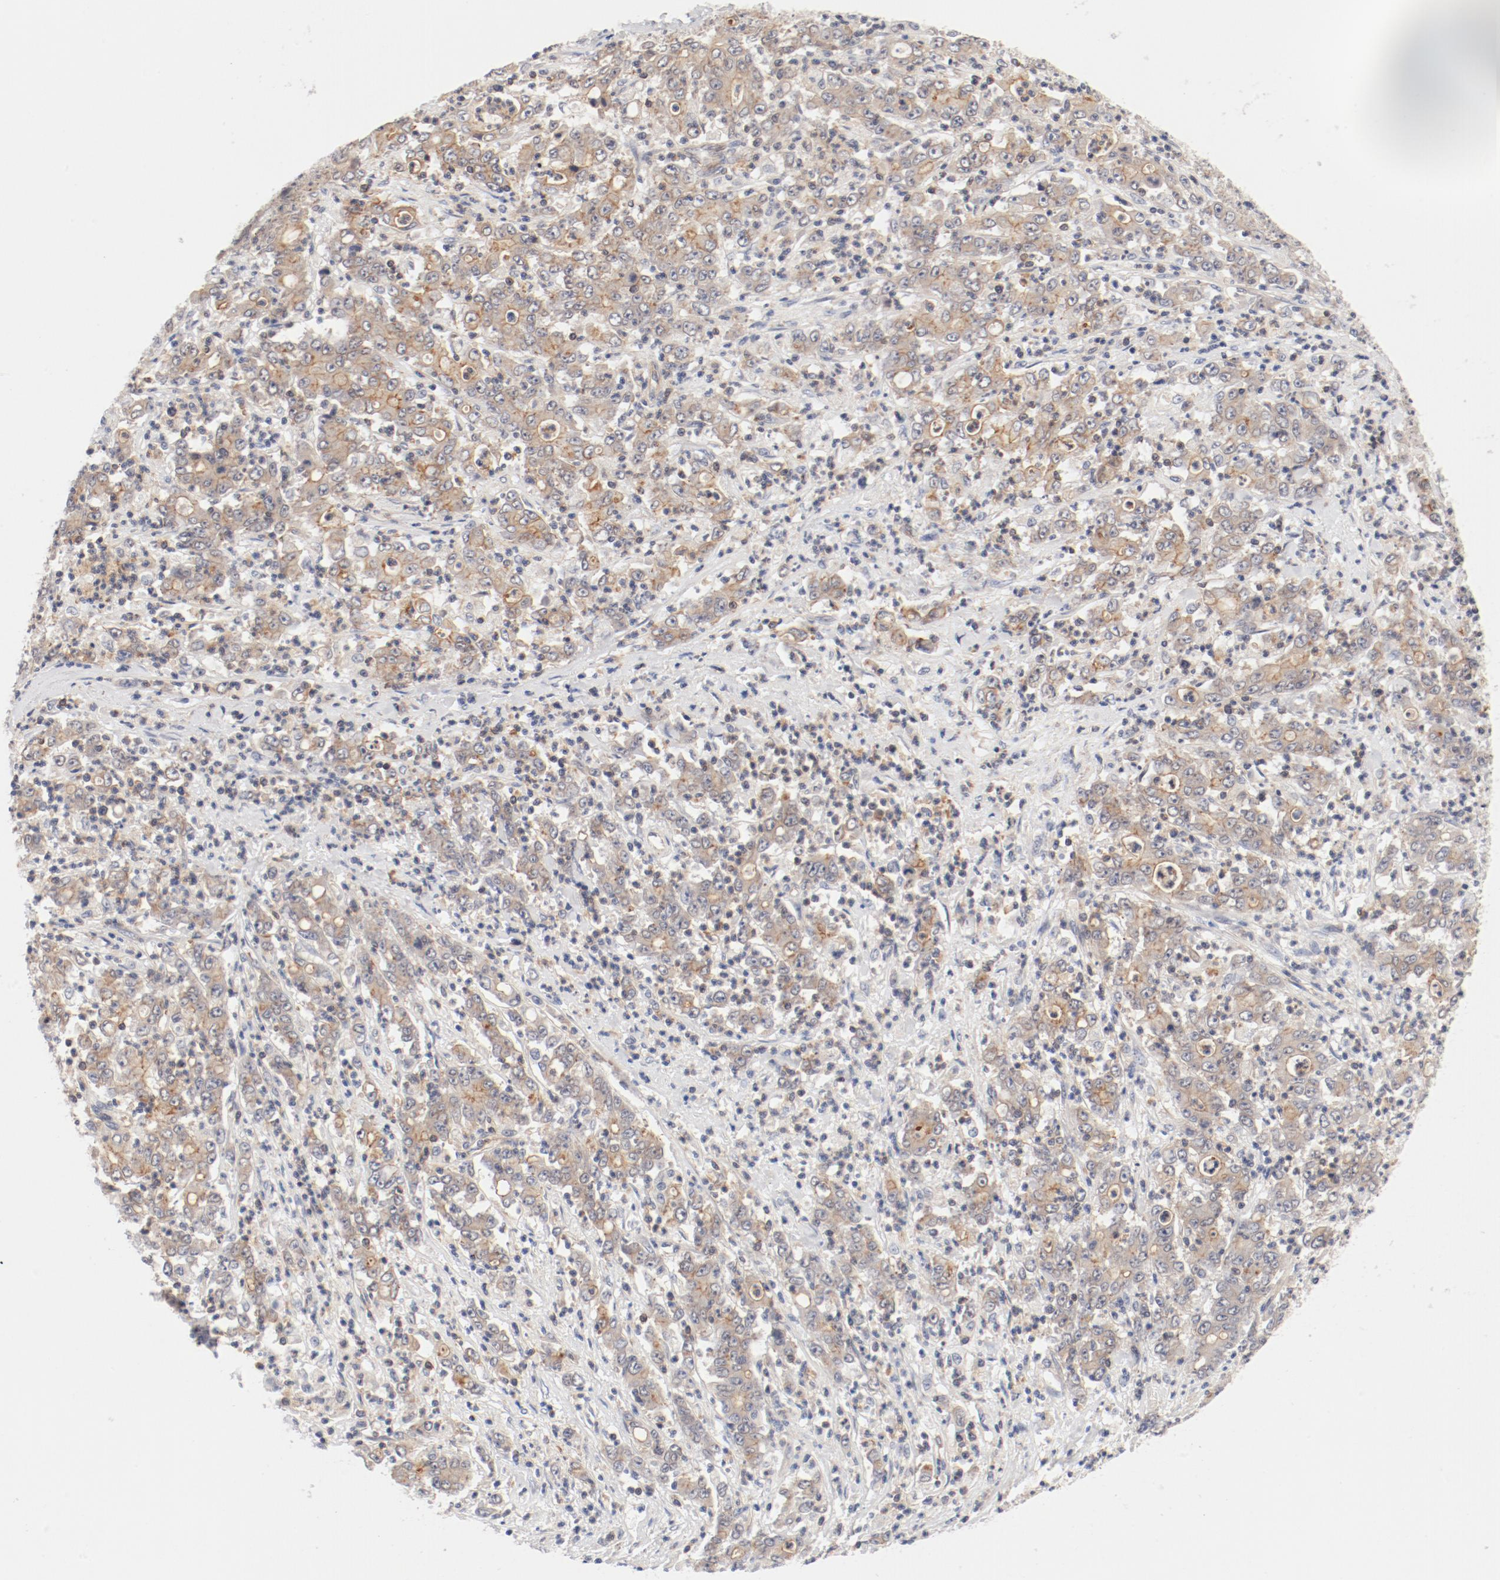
{"staining": {"intensity": "moderate", "quantity": ">75%", "location": "cytoplasmic/membranous"}, "tissue": "stomach cancer", "cell_type": "Tumor cells", "image_type": "cancer", "snomed": [{"axis": "morphology", "description": "Adenocarcinoma, NOS"}, {"axis": "topography", "description": "Stomach, lower"}], "caption": "Immunohistochemical staining of stomach cancer shows medium levels of moderate cytoplasmic/membranous expression in approximately >75% of tumor cells.", "gene": "ZNF267", "patient": {"sex": "female", "age": 71}}